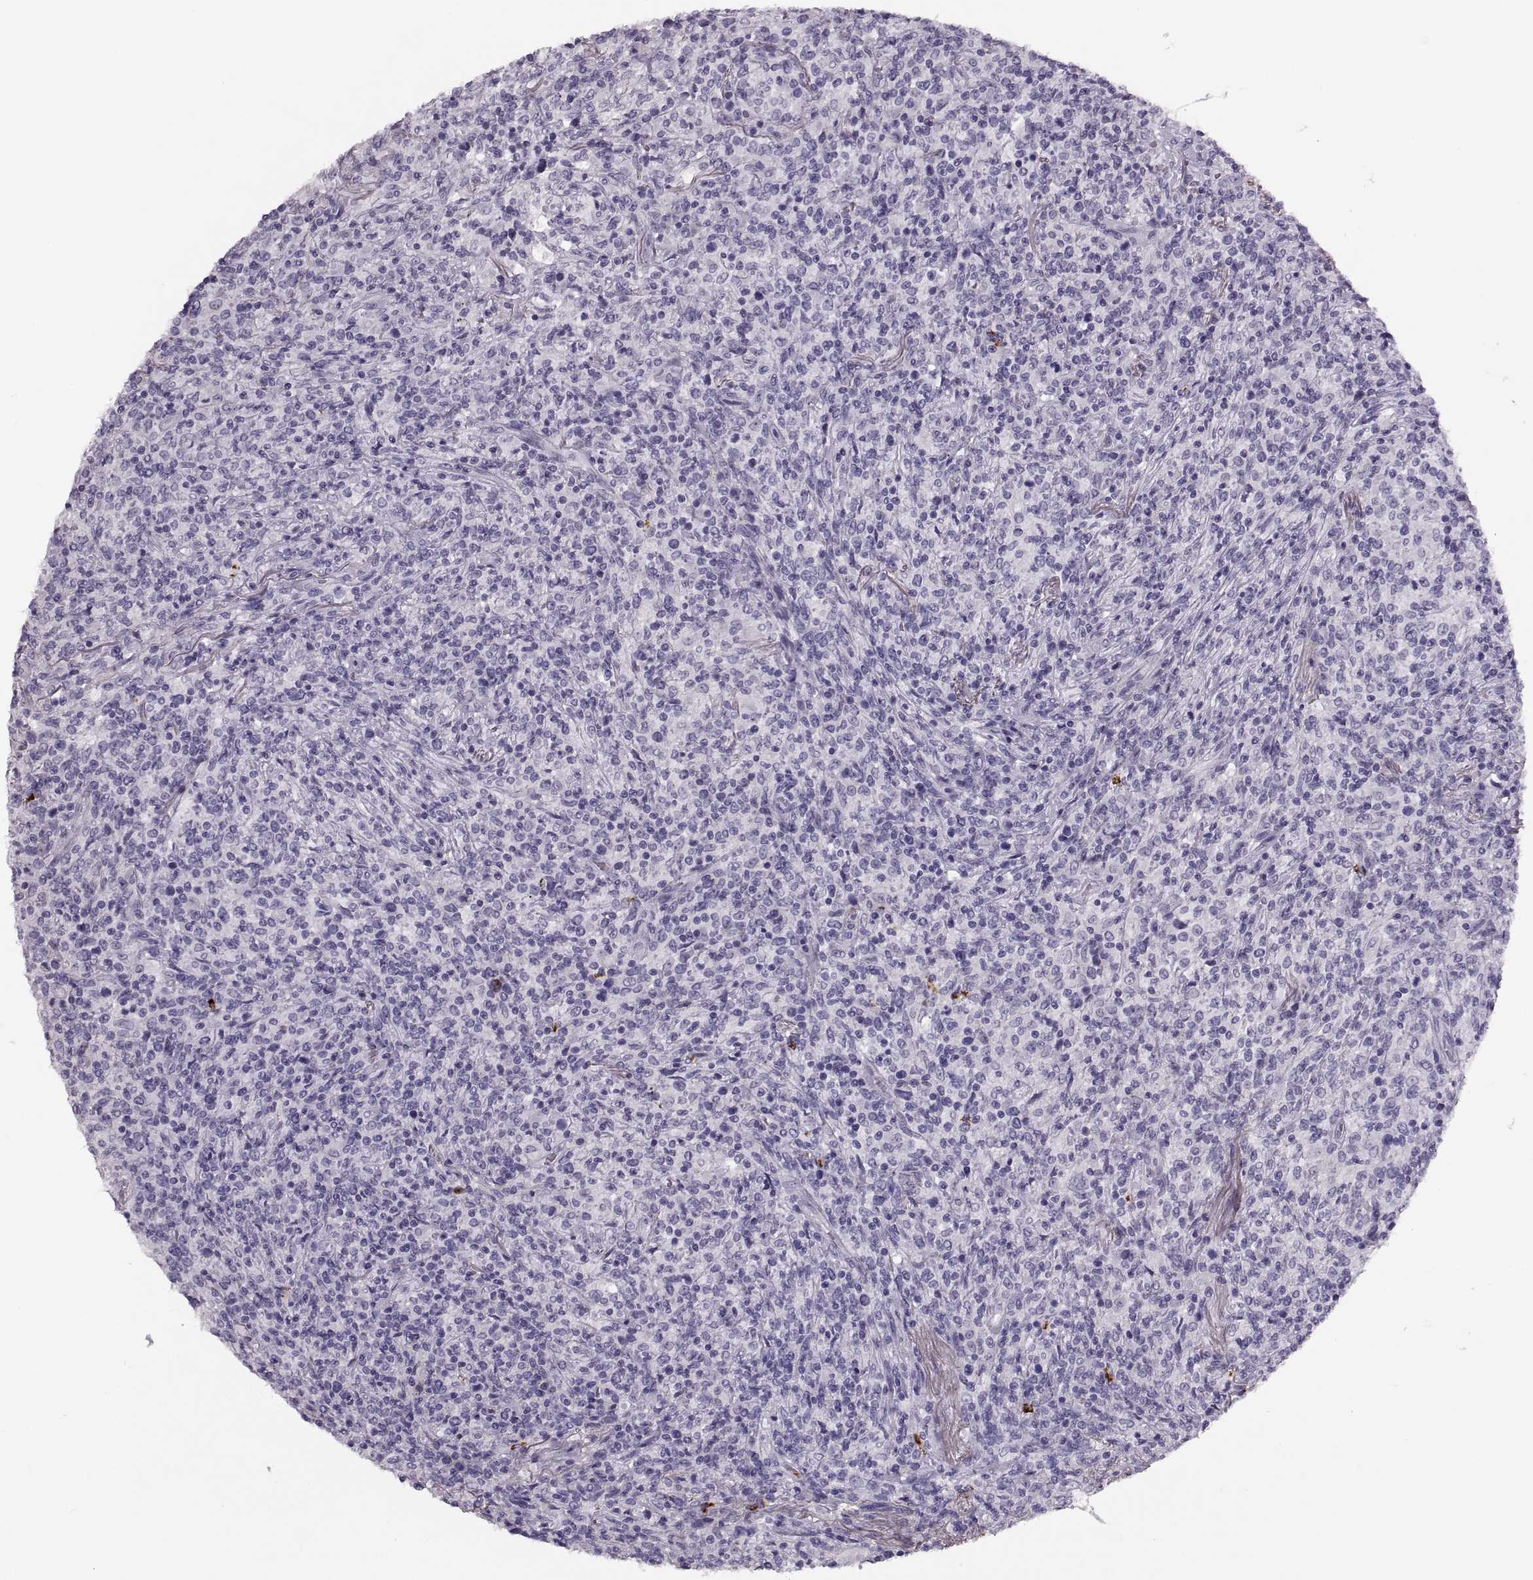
{"staining": {"intensity": "negative", "quantity": "none", "location": "none"}, "tissue": "lymphoma", "cell_type": "Tumor cells", "image_type": "cancer", "snomed": [{"axis": "morphology", "description": "Malignant lymphoma, non-Hodgkin's type, High grade"}, {"axis": "topography", "description": "Lung"}], "caption": "Tumor cells are negative for protein expression in human high-grade malignant lymphoma, non-Hodgkin's type. (DAB (3,3'-diaminobenzidine) IHC with hematoxylin counter stain).", "gene": "MILR1", "patient": {"sex": "male", "age": 79}}